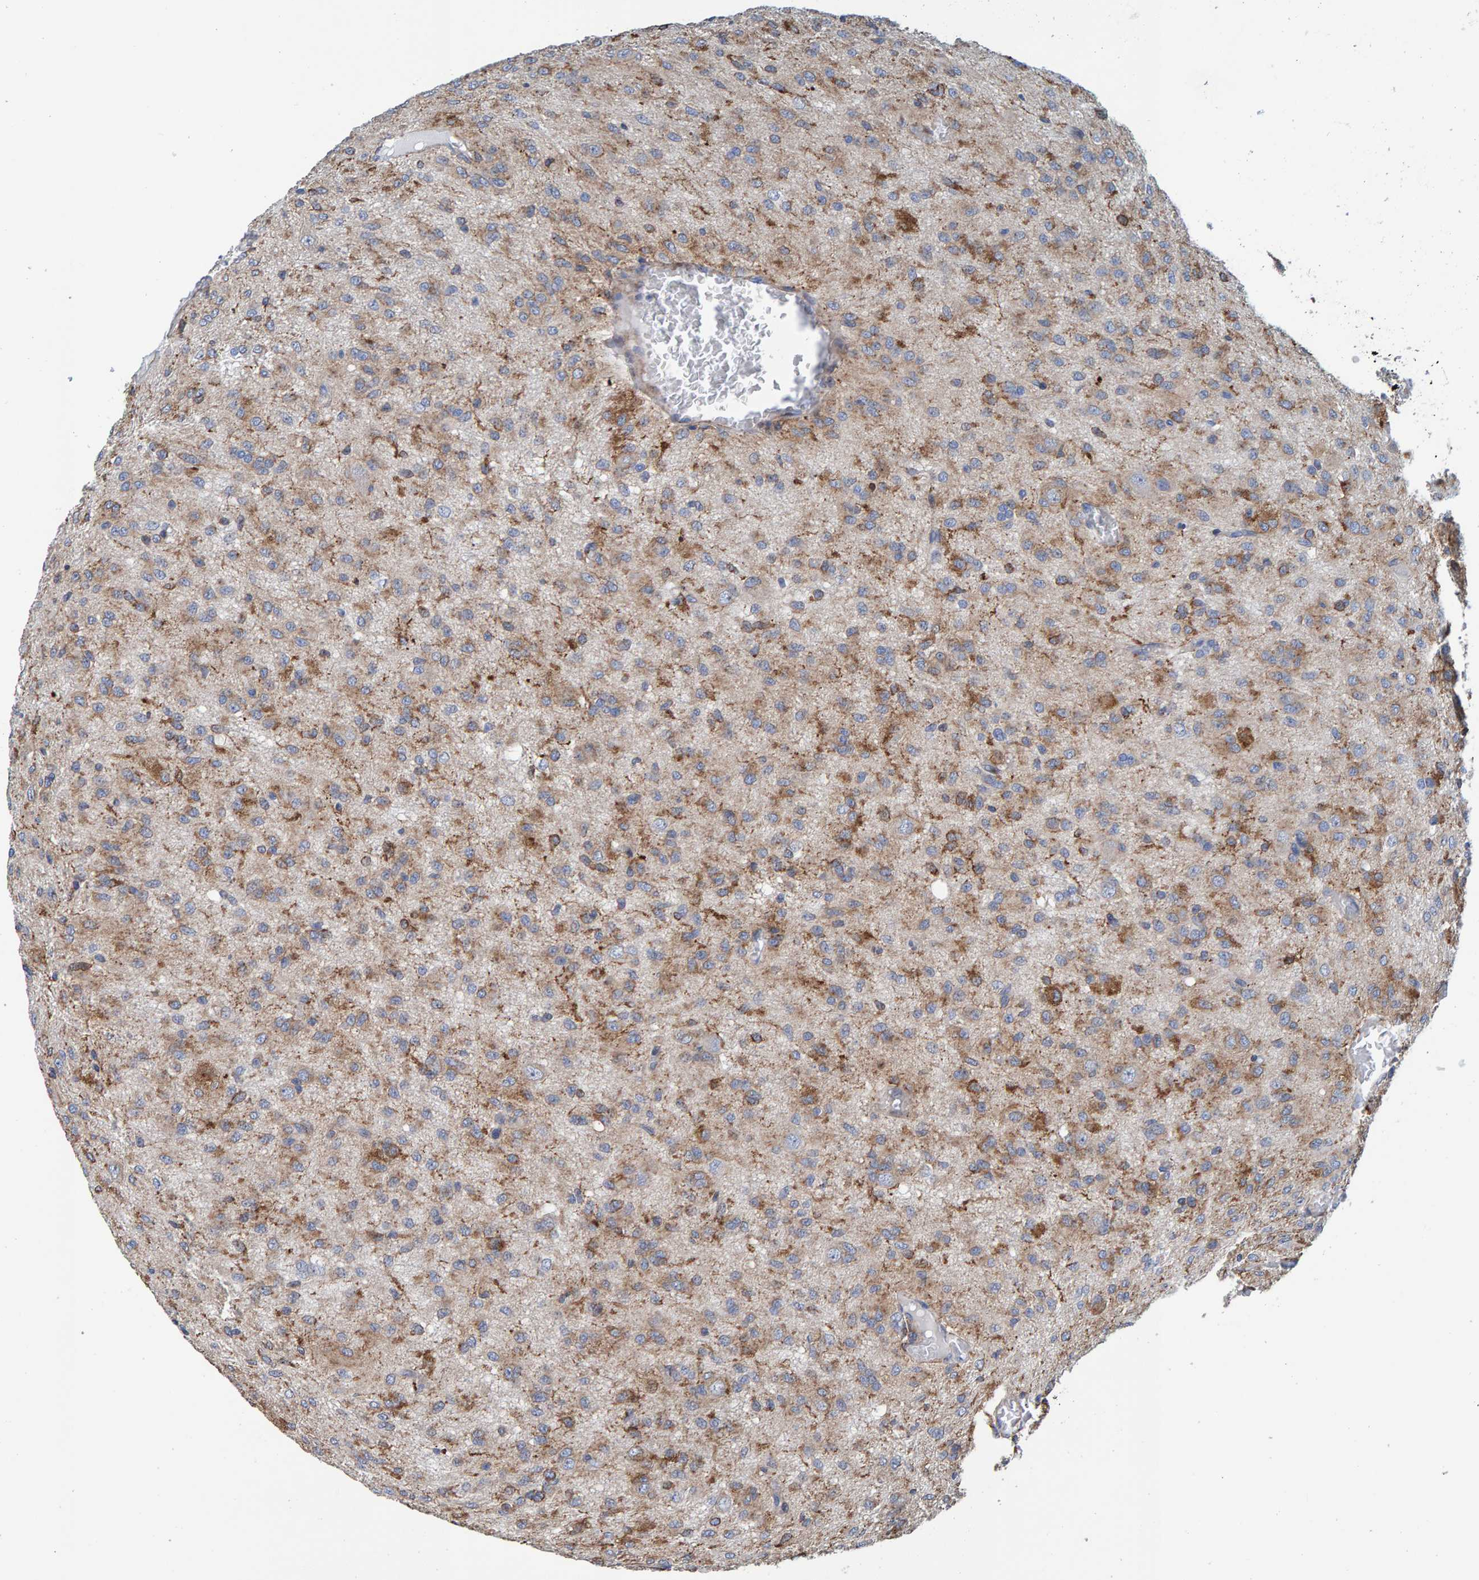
{"staining": {"intensity": "moderate", "quantity": "25%-75%", "location": "cytoplasmic/membranous"}, "tissue": "glioma", "cell_type": "Tumor cells", "image_type": "cancer", "snomed": [{"axis": "morphology", "description": "Glioma, malignant, High grade"}, {"axis": "topography", "description": "Brain"}], "caption": "Brown immunohistochemical staining in human glioma demonstrates moderate cytoplasmic/membranous staining in approximately 25%-75% of tumor cells.", "gene": "LRP1", "patient": {"sex": "female", "age": 59}}